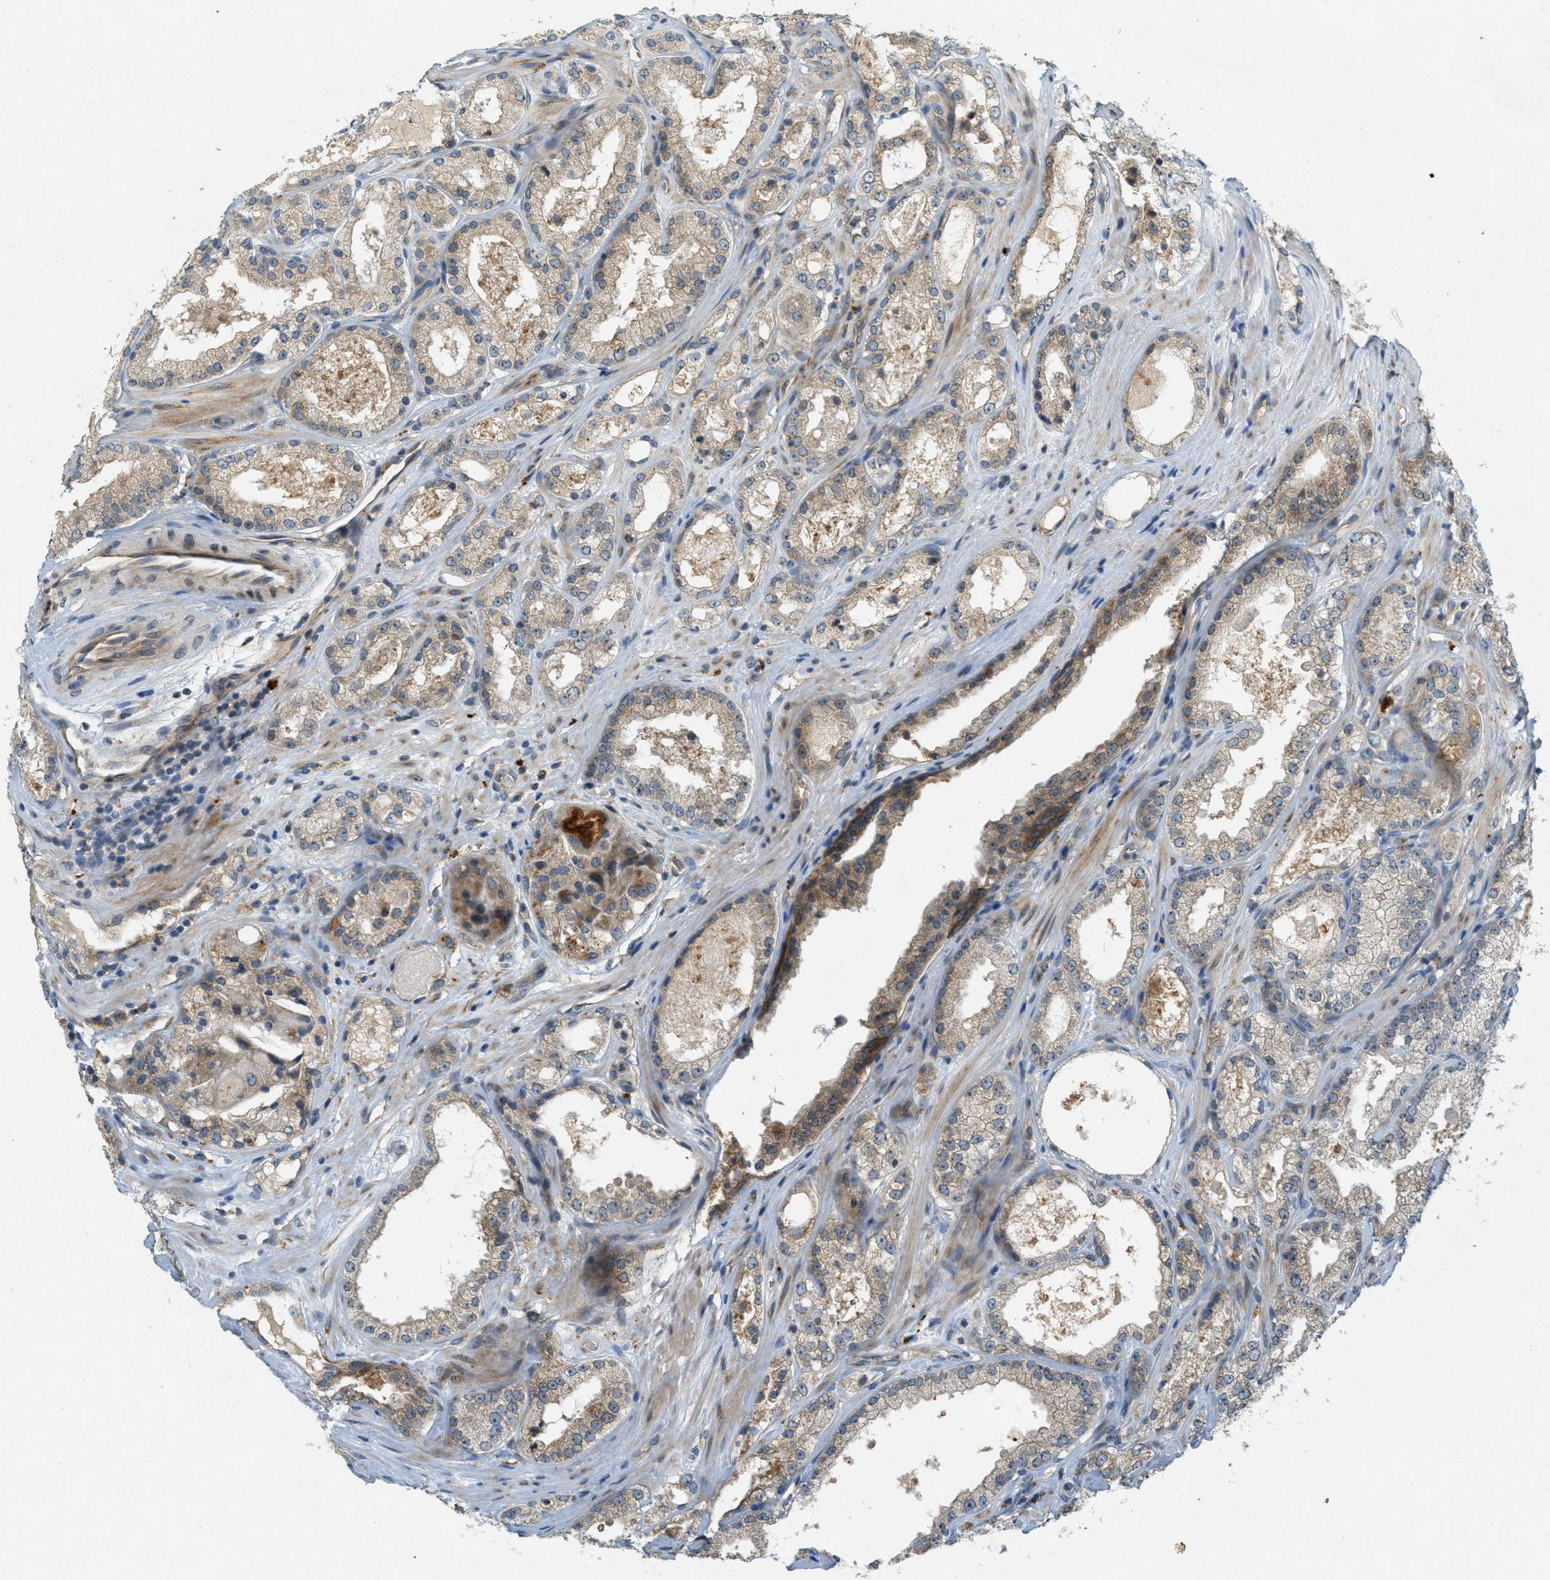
{"staining": {"intensity": "weak", "quantity": "<25%", "location": "cytoplasmic/membranous"}, "tissue": "prostate cancer", "cell_type": "Tumor cells", "image_type": "cancer", "snomed": [{"axis": "morphology", "description": "Adenocarcinoma, High grade"}, {"axis": "topography", "description": "Prostate"}], "caption": "Photomicrograph shows no significant protein expression in tumor cells of prostate cancer (high-grade adenocarcinoma).", "gene": "SIGMAR1", "patient": {"sex": "male", "age": 65}}